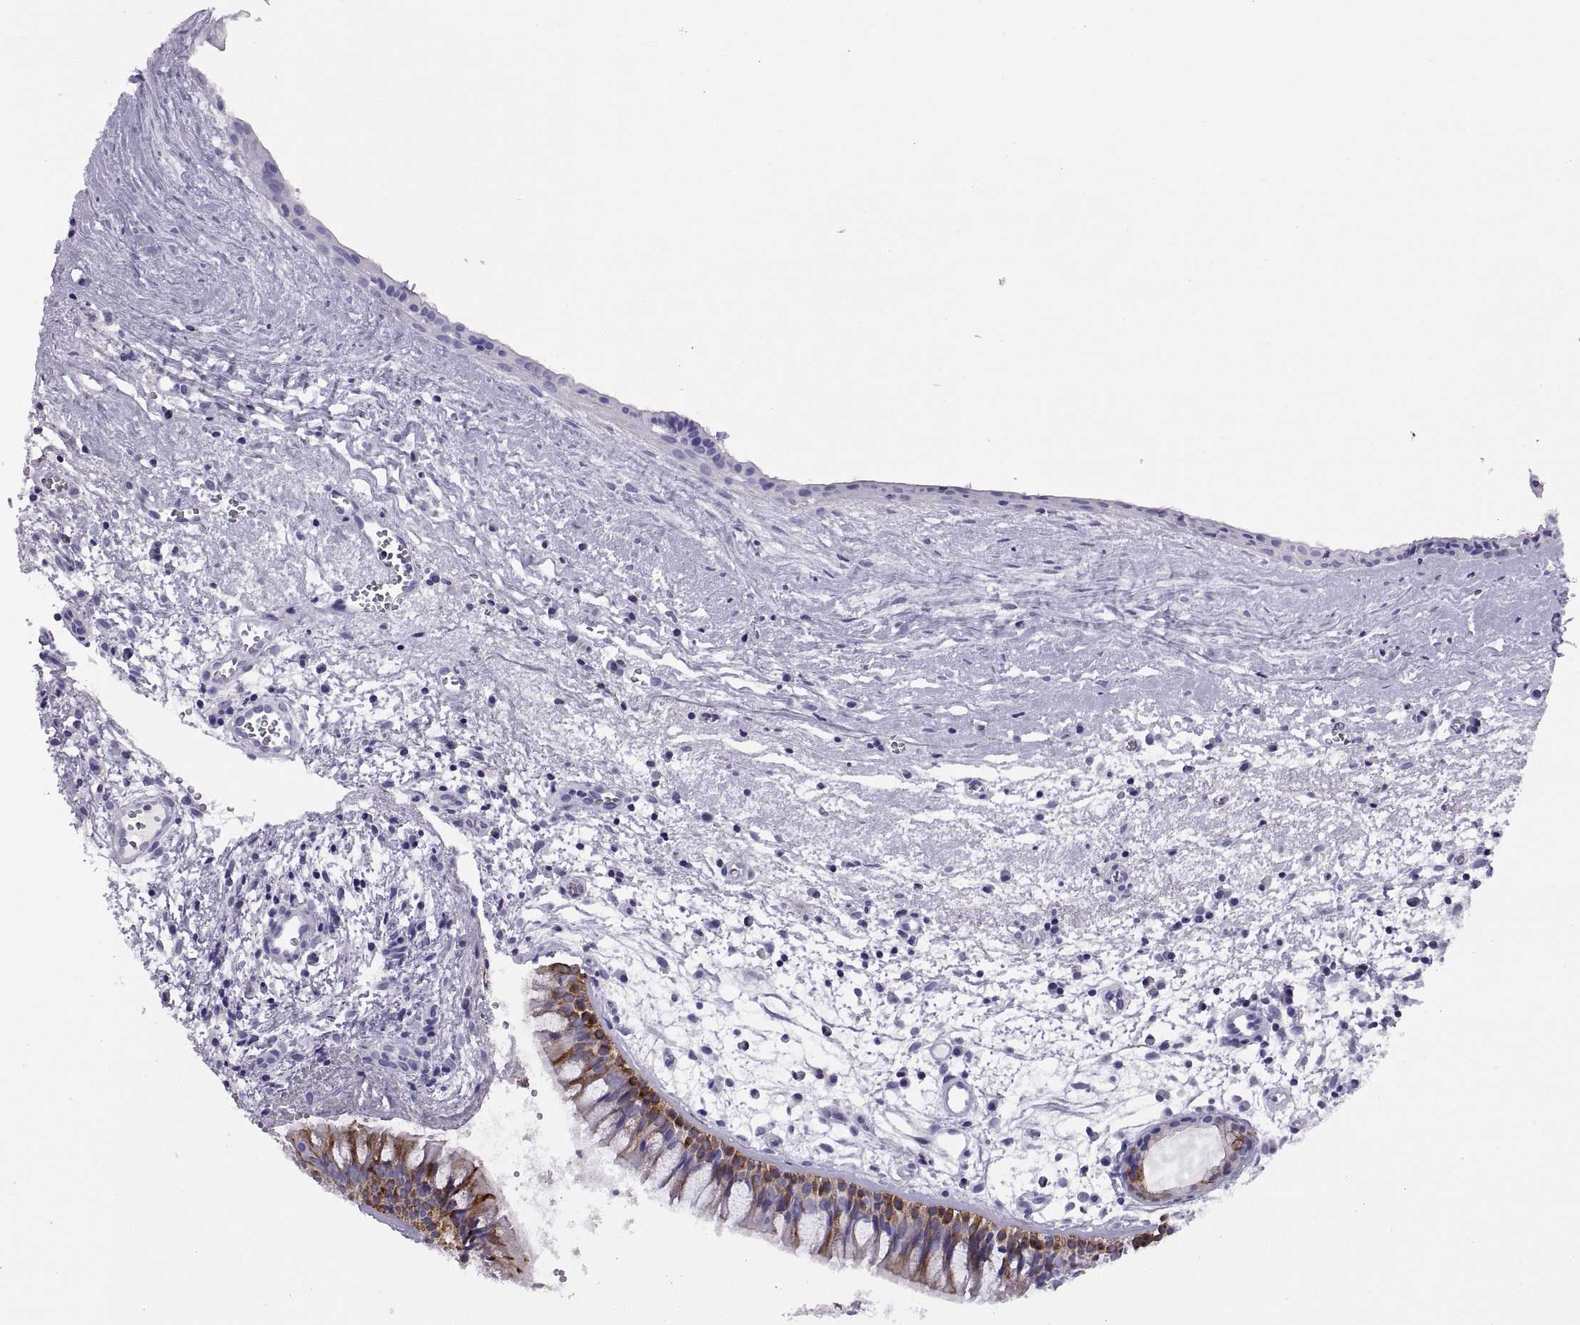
{"staining": {"intensity": "strong", "quantity": "<25%", "location": "cytoplasmic/membranous"}, "tissue": "nasopharynx", "cell_type": "Respiratory epithelial cells", "image_type": "normal", "snomed": [{"axis": "morphology", "description": "Normal tissue, NOS"}, {"axis": "topography", "description": "Nasopharynx"}], "caption": "Nasopharynx stained for a protein (brown) exhibits strong cytoplasmic/membranous positive staining in about <25% of respiratory epithelial cells.", "gene": "RGS20", "patient": {"sex": "male", "age": 83}}